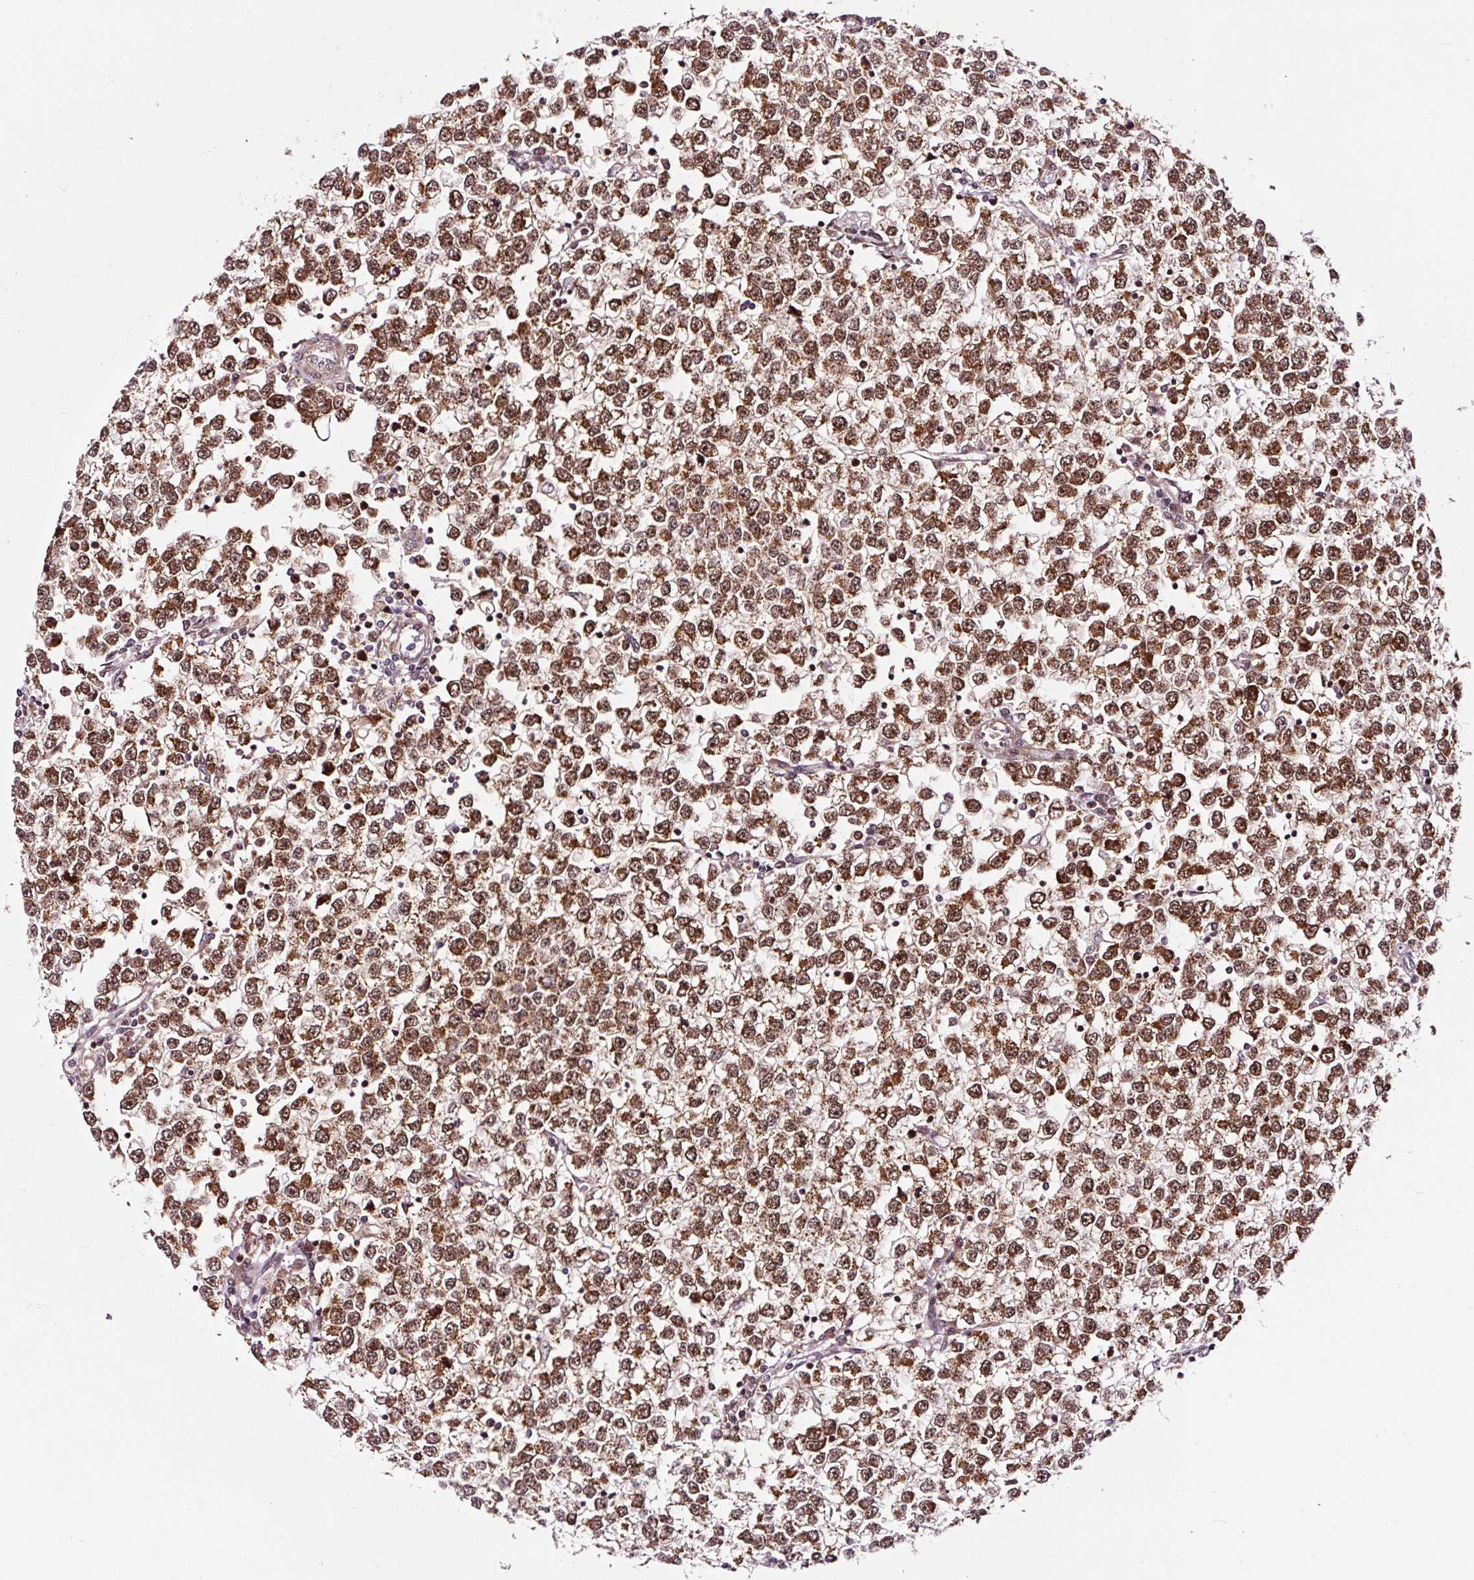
{"staining": {"intensity": "moderate", "quantity": ">75%", "location": "cytoplasmic/membranous,nuclear"}, "tissue": "testis cancer", "cell_type": "Tumor cells", "image_type": "cancer", "snomed": [{"axis": "morphology", "description": "Seminoma, NOS"}, {"axis": "topography", "description": "Testis"}], "caption": "A micrograph showing moderate cytoplasmic/membranous and nuclear staining in approximately >75% of tumor cells in testis cancer, as visualized by brown immunohistochemical staining.", "gene": "RFC4", "patient": {"sex": "male", "age": 65}}